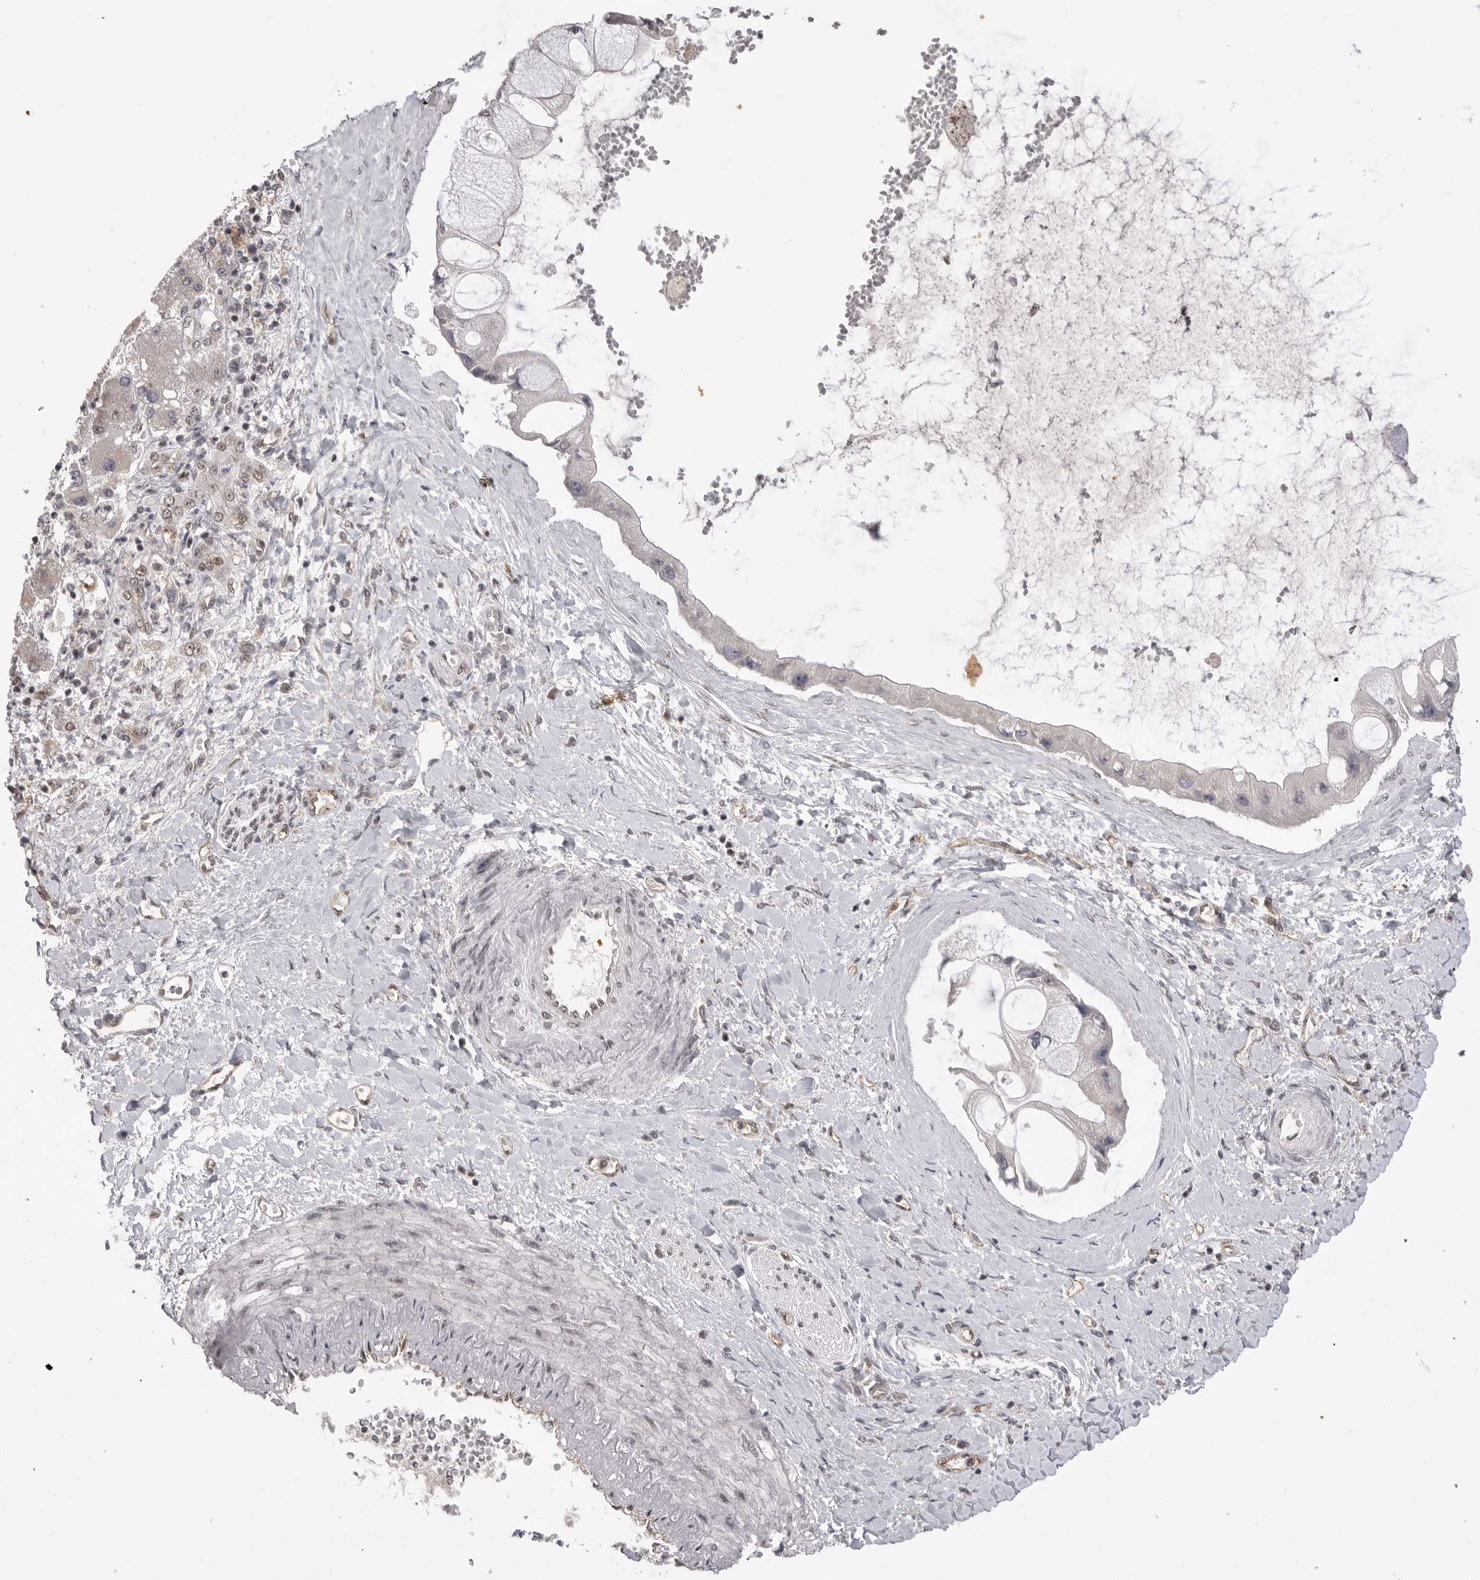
{"staining": {"intensity": "weak", "quantity": "<25%", "location": "nuclear"}, "tissue": "liver cancer", "cell_type": "Tumor cells", "image_type": "cancer", "snomed": [{"axis": "morphology", "description": "Cholangiocarcinoma"}, {"axis": "topography", "description": "Liver"}], "caption": "Tumor cells are negative for brown protein staining in cholangiocarcinoma (liver). (Stains: DAB (3,3'-diaminobenzidine) IHC with hematoxylin counter stain, Microscopy: brightfield microscopy at high magnification).", "gene": "PPP1R8", "patient": {"sex": "male", "age": 50}}